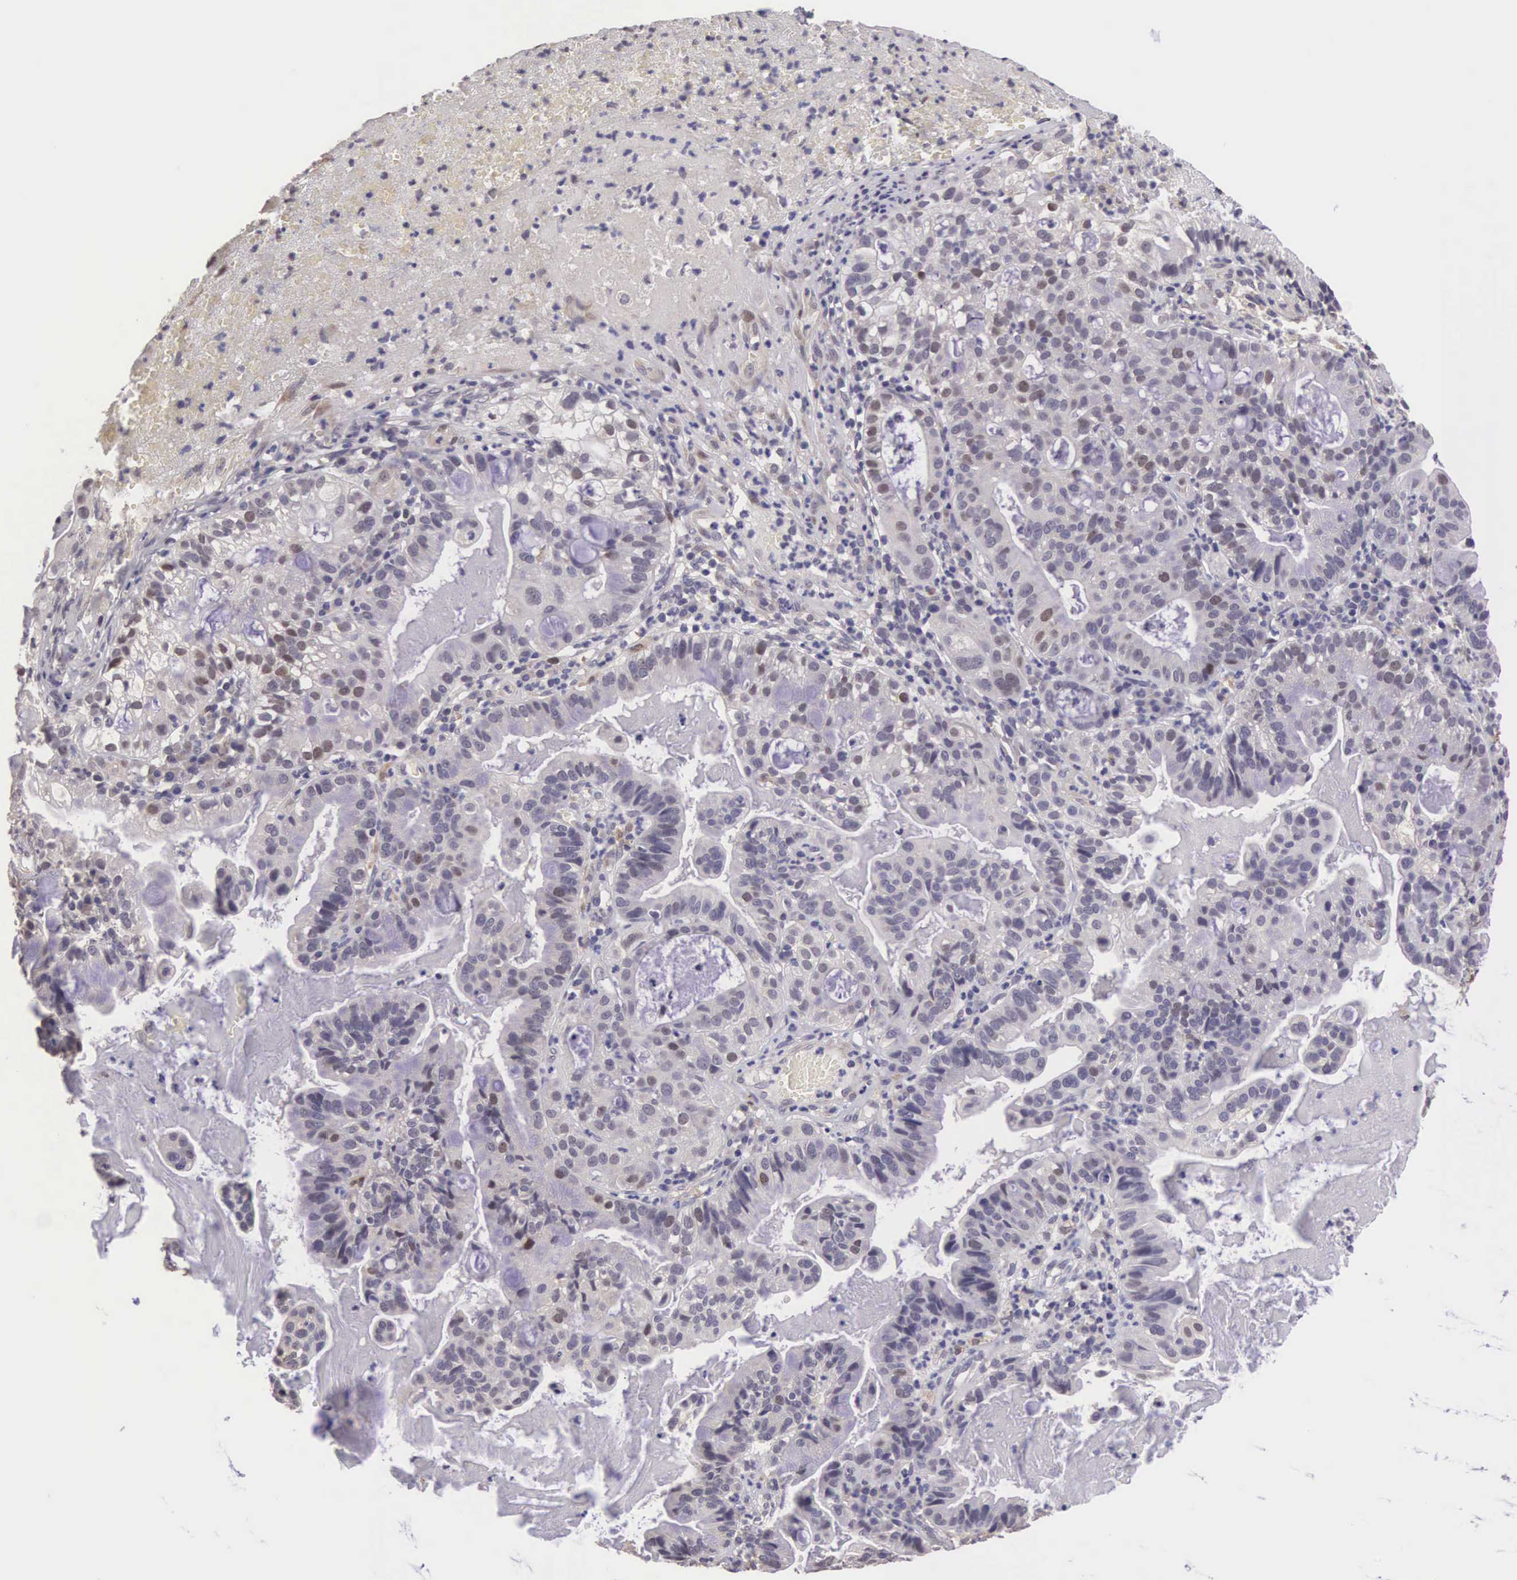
{"staining": {"intensity": "weak", "quantity": "<25%", "location": "nuclear"}, "tissue": "cervical cancer", "cell_type": "Tumor cells", "image_type": "cancer", "snomed": [{"axis": "morphology", "description": "Adenocarcinoma, NOS"}, {"axis": "topography", "description": "Cervix"}], "caption": "Immunohistochemistry image of neoplastic tissue: cervical cancer (adenocarcinoma) stained with DAB shows no significant protein staining in tumor cells.", "gene": "CDC45", "patient": {"sex": "female", "age": 41}}